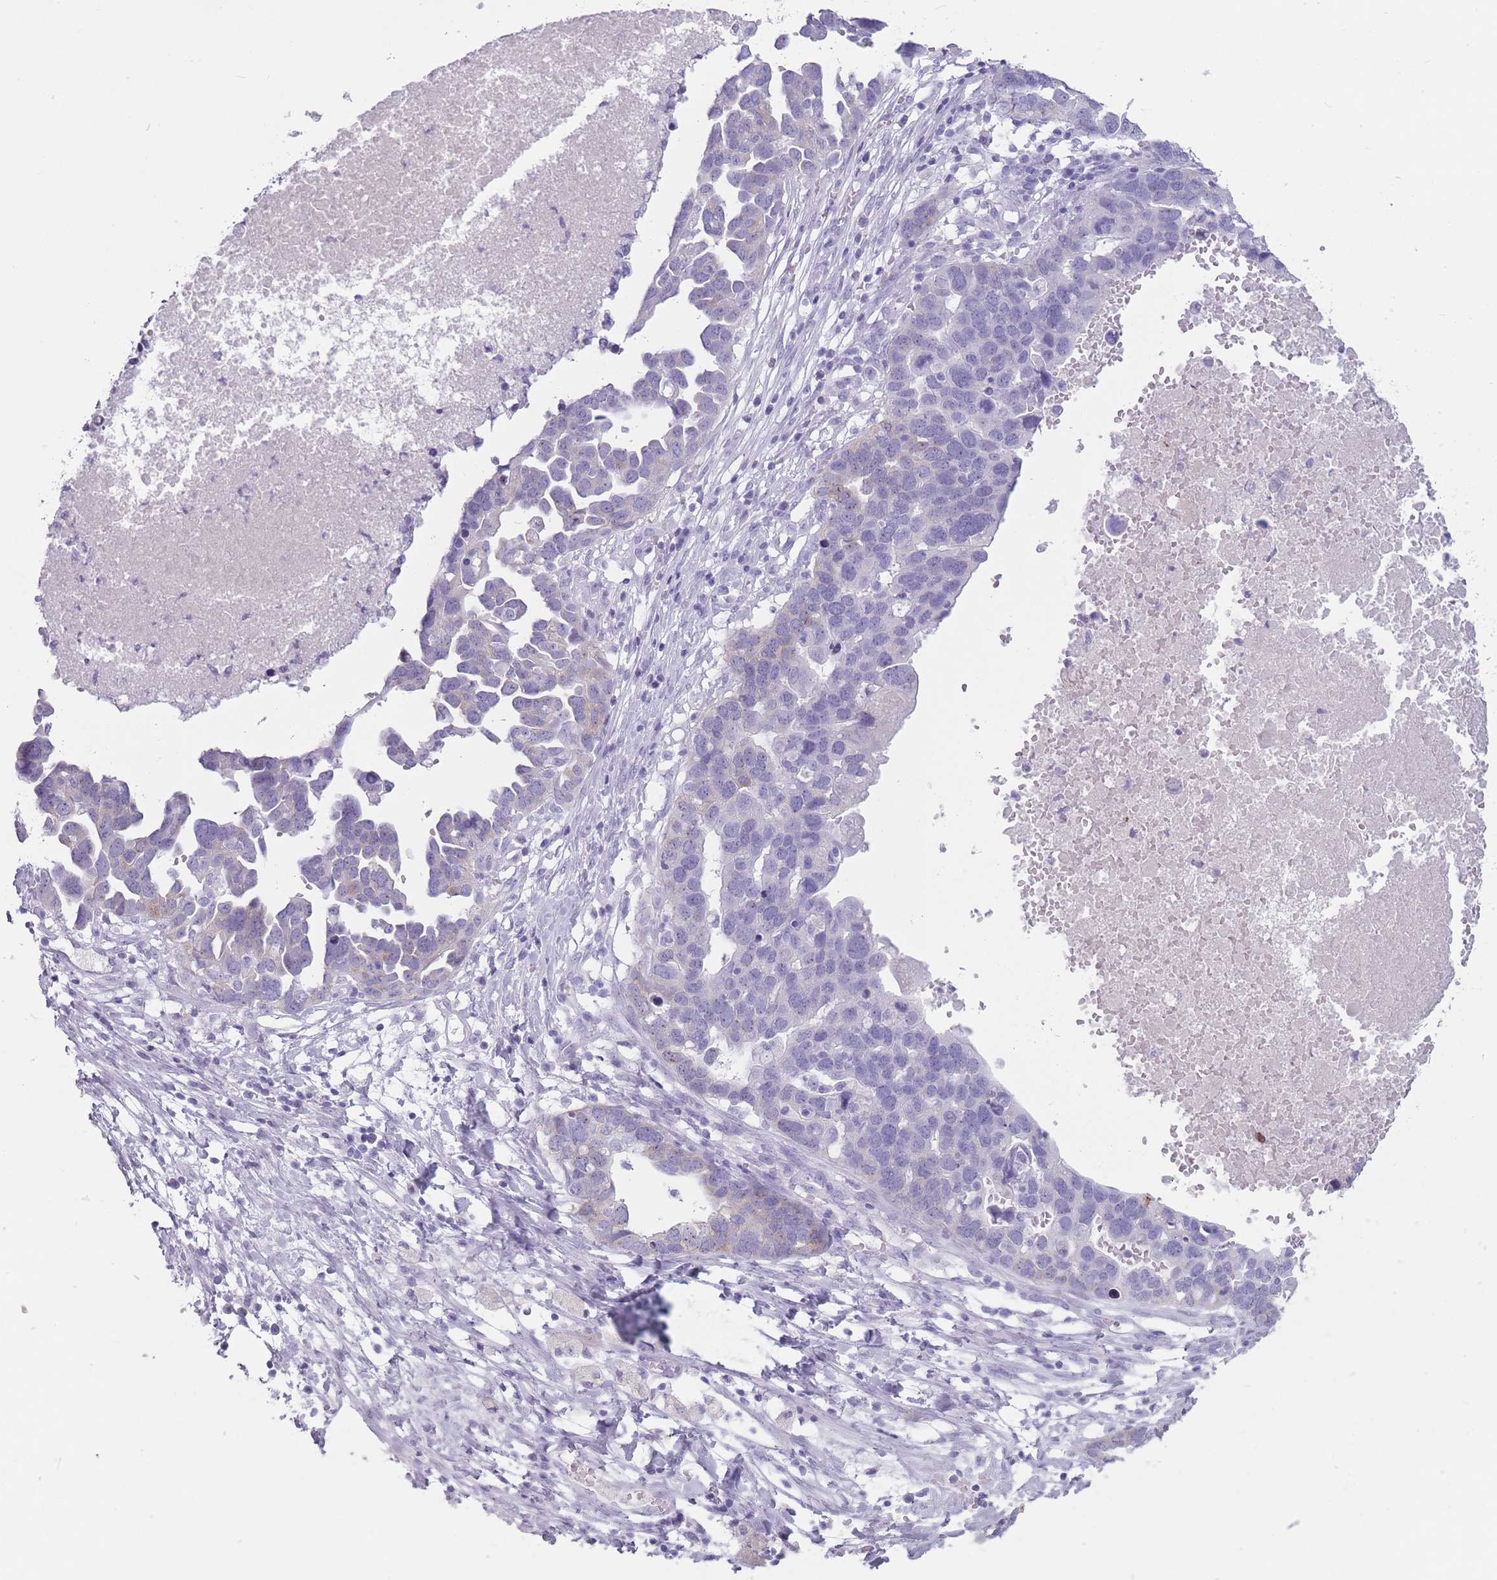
{"staining": {"intensity": "negative", "quantity": "none", "location": "none"}, "tissue": "ovarian cancer", "cell_type": "Tumor cells", "image_type": "cancer", "snomed": [{"axis": "morphology", "description": "Cystadenocarcinoma, serous, NOS"}, {"axis": "topography", "description": "Ovary"}], "caption": "DAB (3,3'-diaminobenzidine) immunohistochemical staining of serous cystadenocarcinoma (ovarian) shows no significant positivity in tumor cells. Brightfield microscopy of immunohistochemistry (IHC) stained with DAB (3,3'-diaminobenzidine) (brown) and hematoxylin (blue), captured at high magnification.", "gene": "PNMA3", "patient": {"sex": "female", "age": 54}}